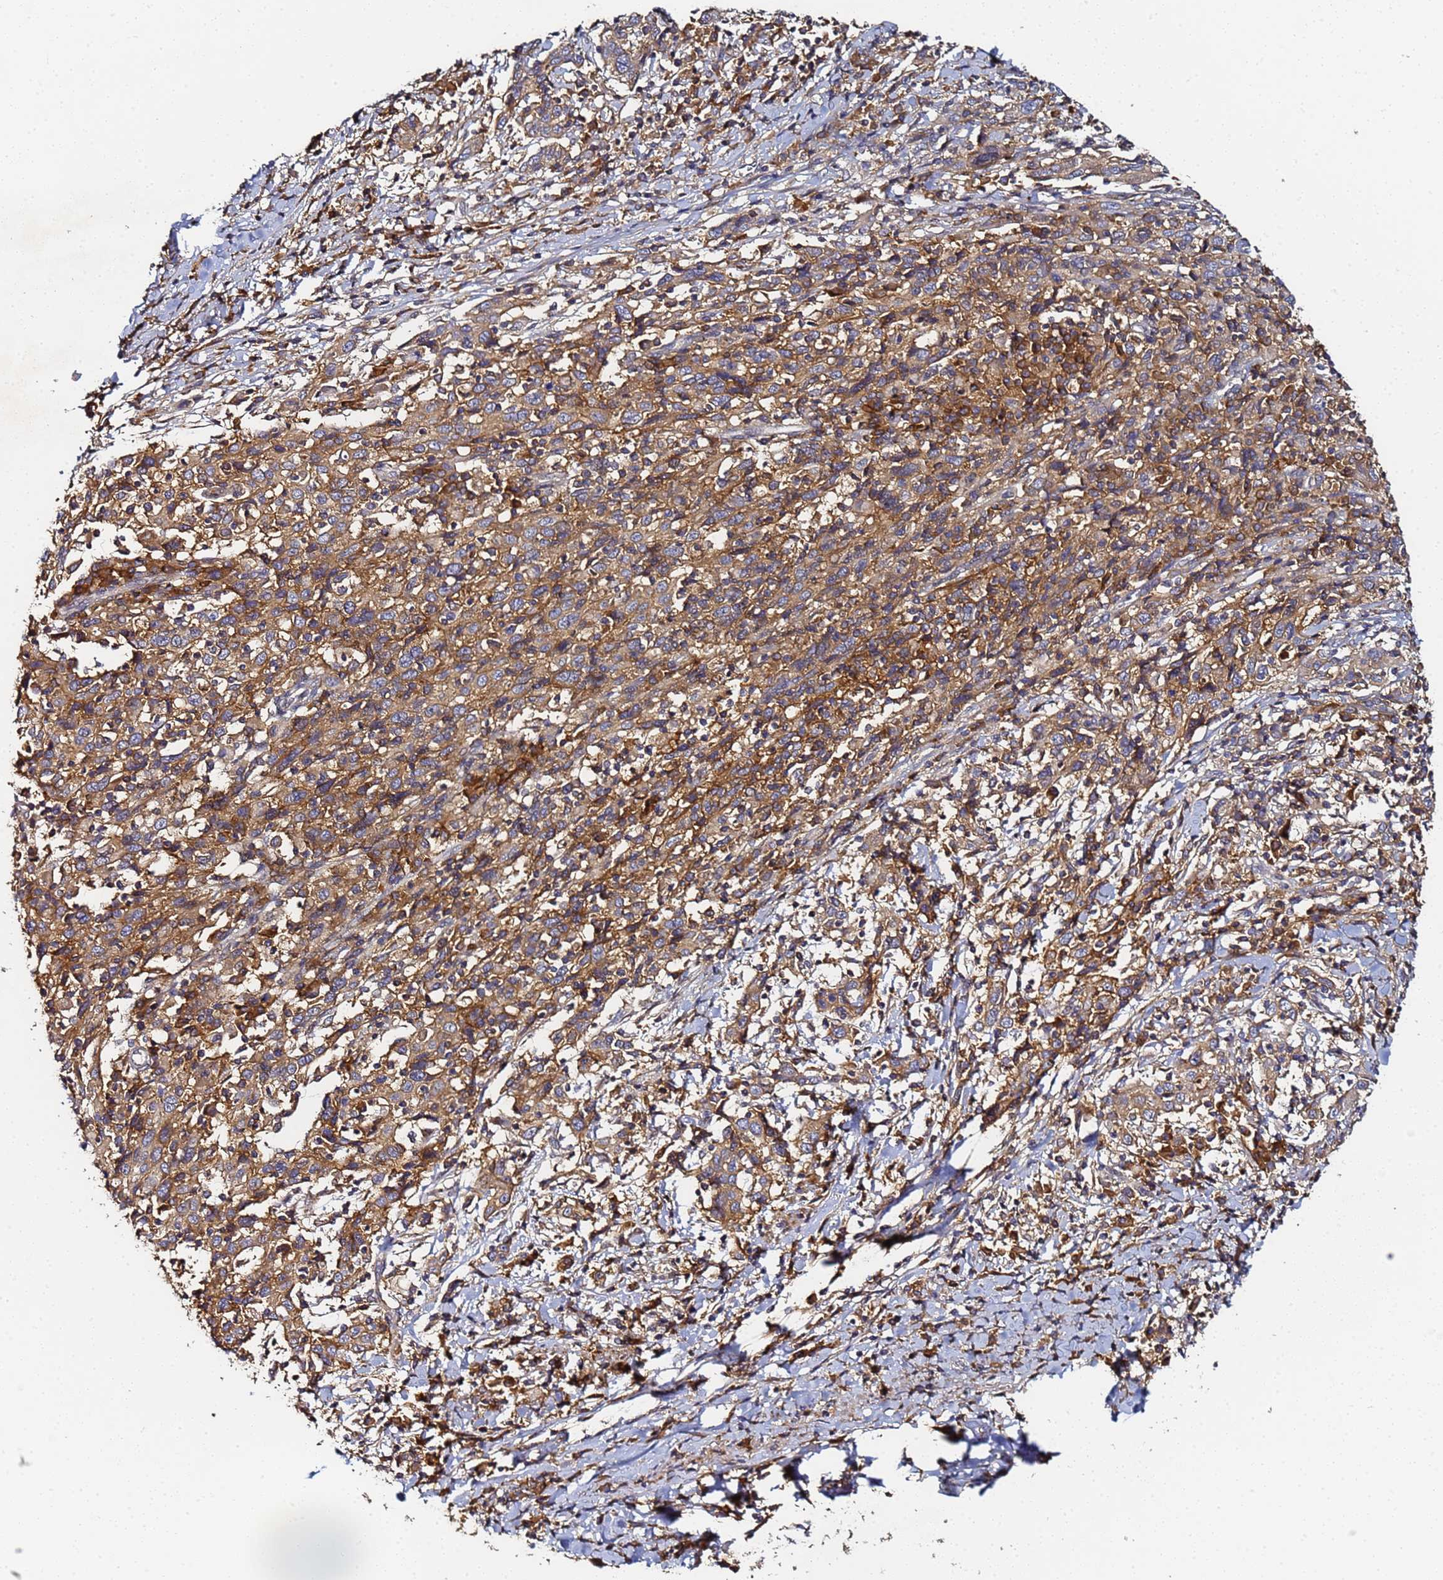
{"staining": {"intensity": "weak", "quantity": ">75%", "location": "cytoplasmic/membranous"}, "tissue": "cervical cancer", "cell_type": "Tumor cells", "image_type": "cancer", "snomed": [{"axis": "morphology", "description": "Squamous cell carcinoma, NOS"}, {"axis": "topography", "description": "Cervix"}], "caption": "An image of cervical cancer (squamous cell carcinoma) stained for a protein shows weak cytoplasmic/membranous brown staining in tumor cells. The protein is shown in brown color, while the nuclei are stained blue.", "gene": "LRRC69", "patient": {"sex": "female", "age": 46}}